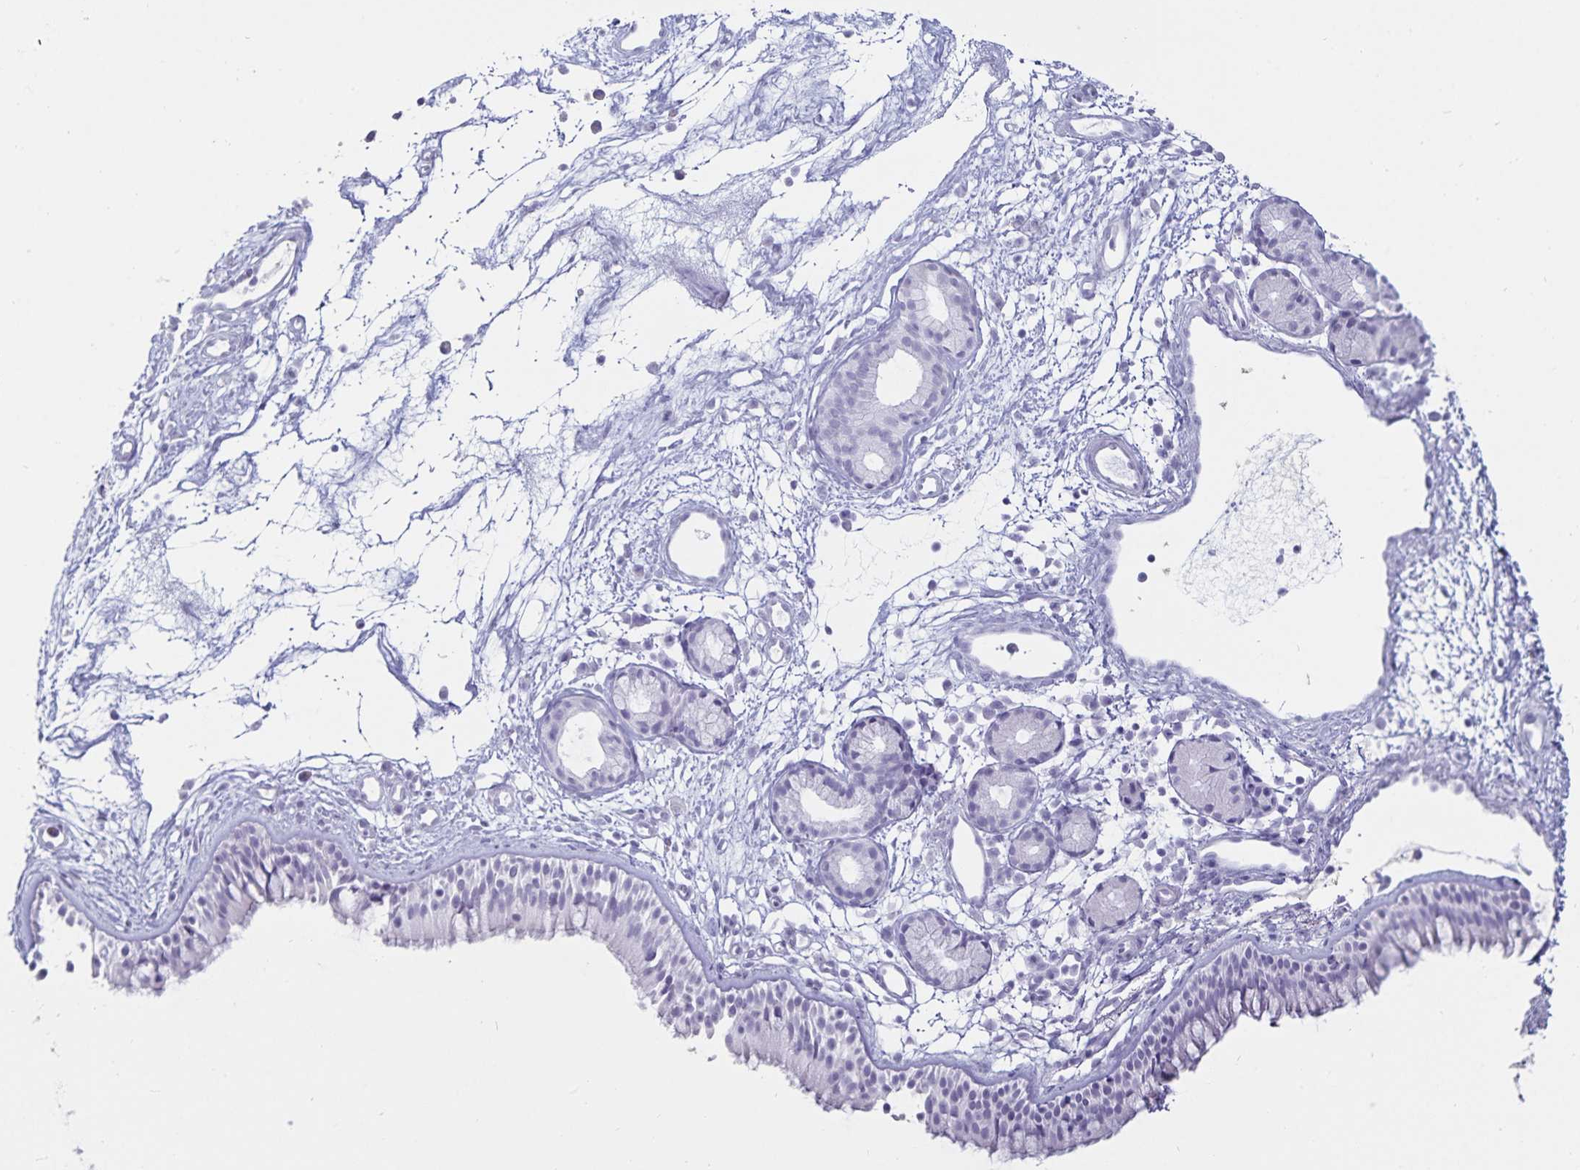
{"staining": {"intensity": "negative", "quantity": "none", "location": "none"}, "tissue": "nasopharynx", "cell_type": "Respiratory epithelial cells", "image_type": "normal", "snomed": [{"axis": "morphology", "description": "Normal tissue, NOS"}, {"axis": "topography", "description": "Nasopharynx"}], "caption": "Immunohistochemical staining of unremarkable nasopharynx displays no significant positivity in respiratory epithelial cells.", "gene": "DEFA6", "patient": {"sex": "female", "age": 70}}